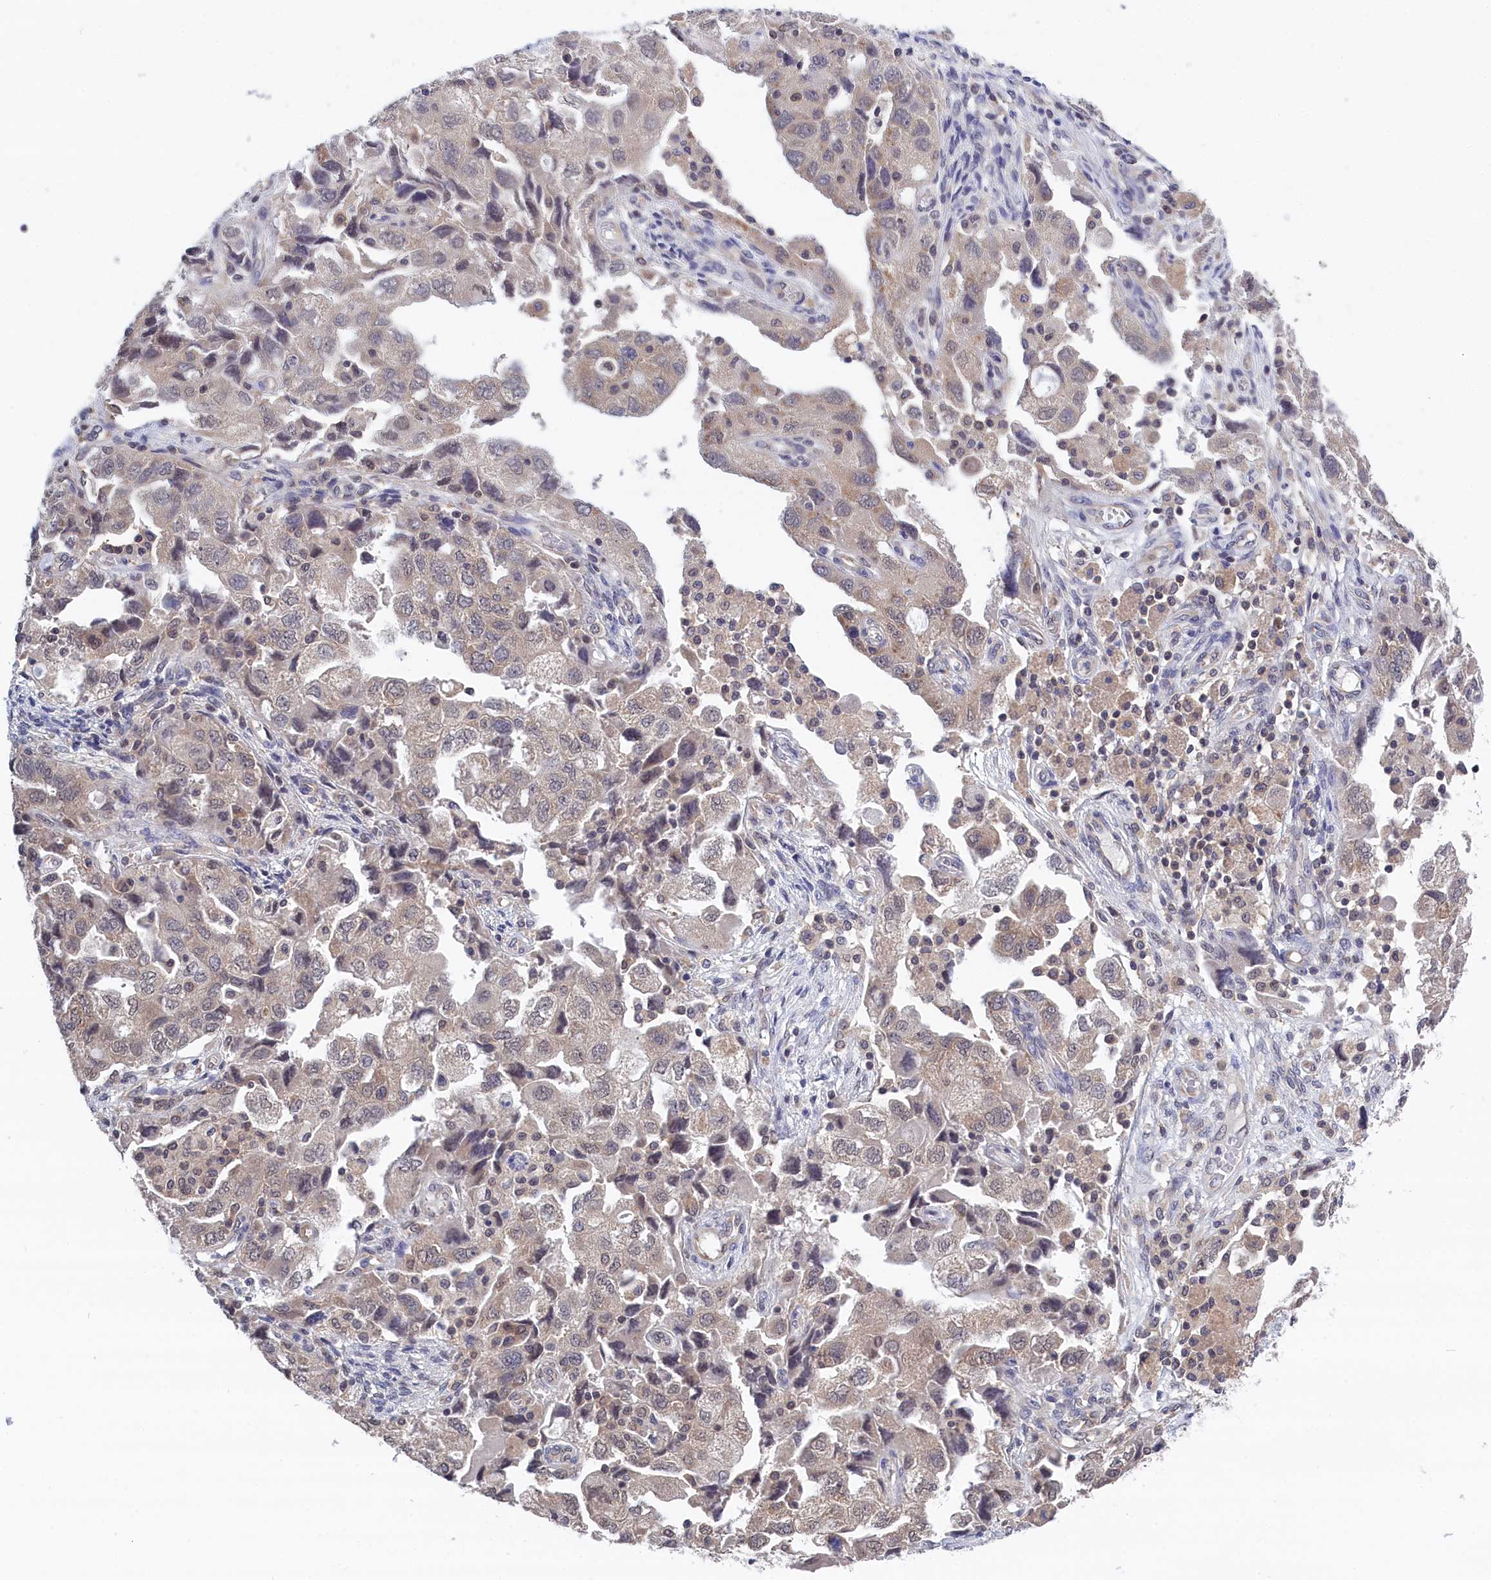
{"staining": {"intensity": "weak", "quantity": "<25%", "location": "cytoplasmic/membranous,nuclear"}, "tissue": "ovarian cancer", "cell_type": "Tumor cells", "image_type": "cancer", "snomed": [{"axis": "morphology", "description": "Carcinoma, NOS"}, {"axis": "morphology", "description": "Cystadenocarcinoma, serous, NOS"}, {"axis": "topography", "description": "Ovary"}], "caption": "Tumor cells show no significant staining in serous cystadenocarcinoma (ovarian).", "gene": "PGP", "patient": {"sex": "female", "age": 69}}